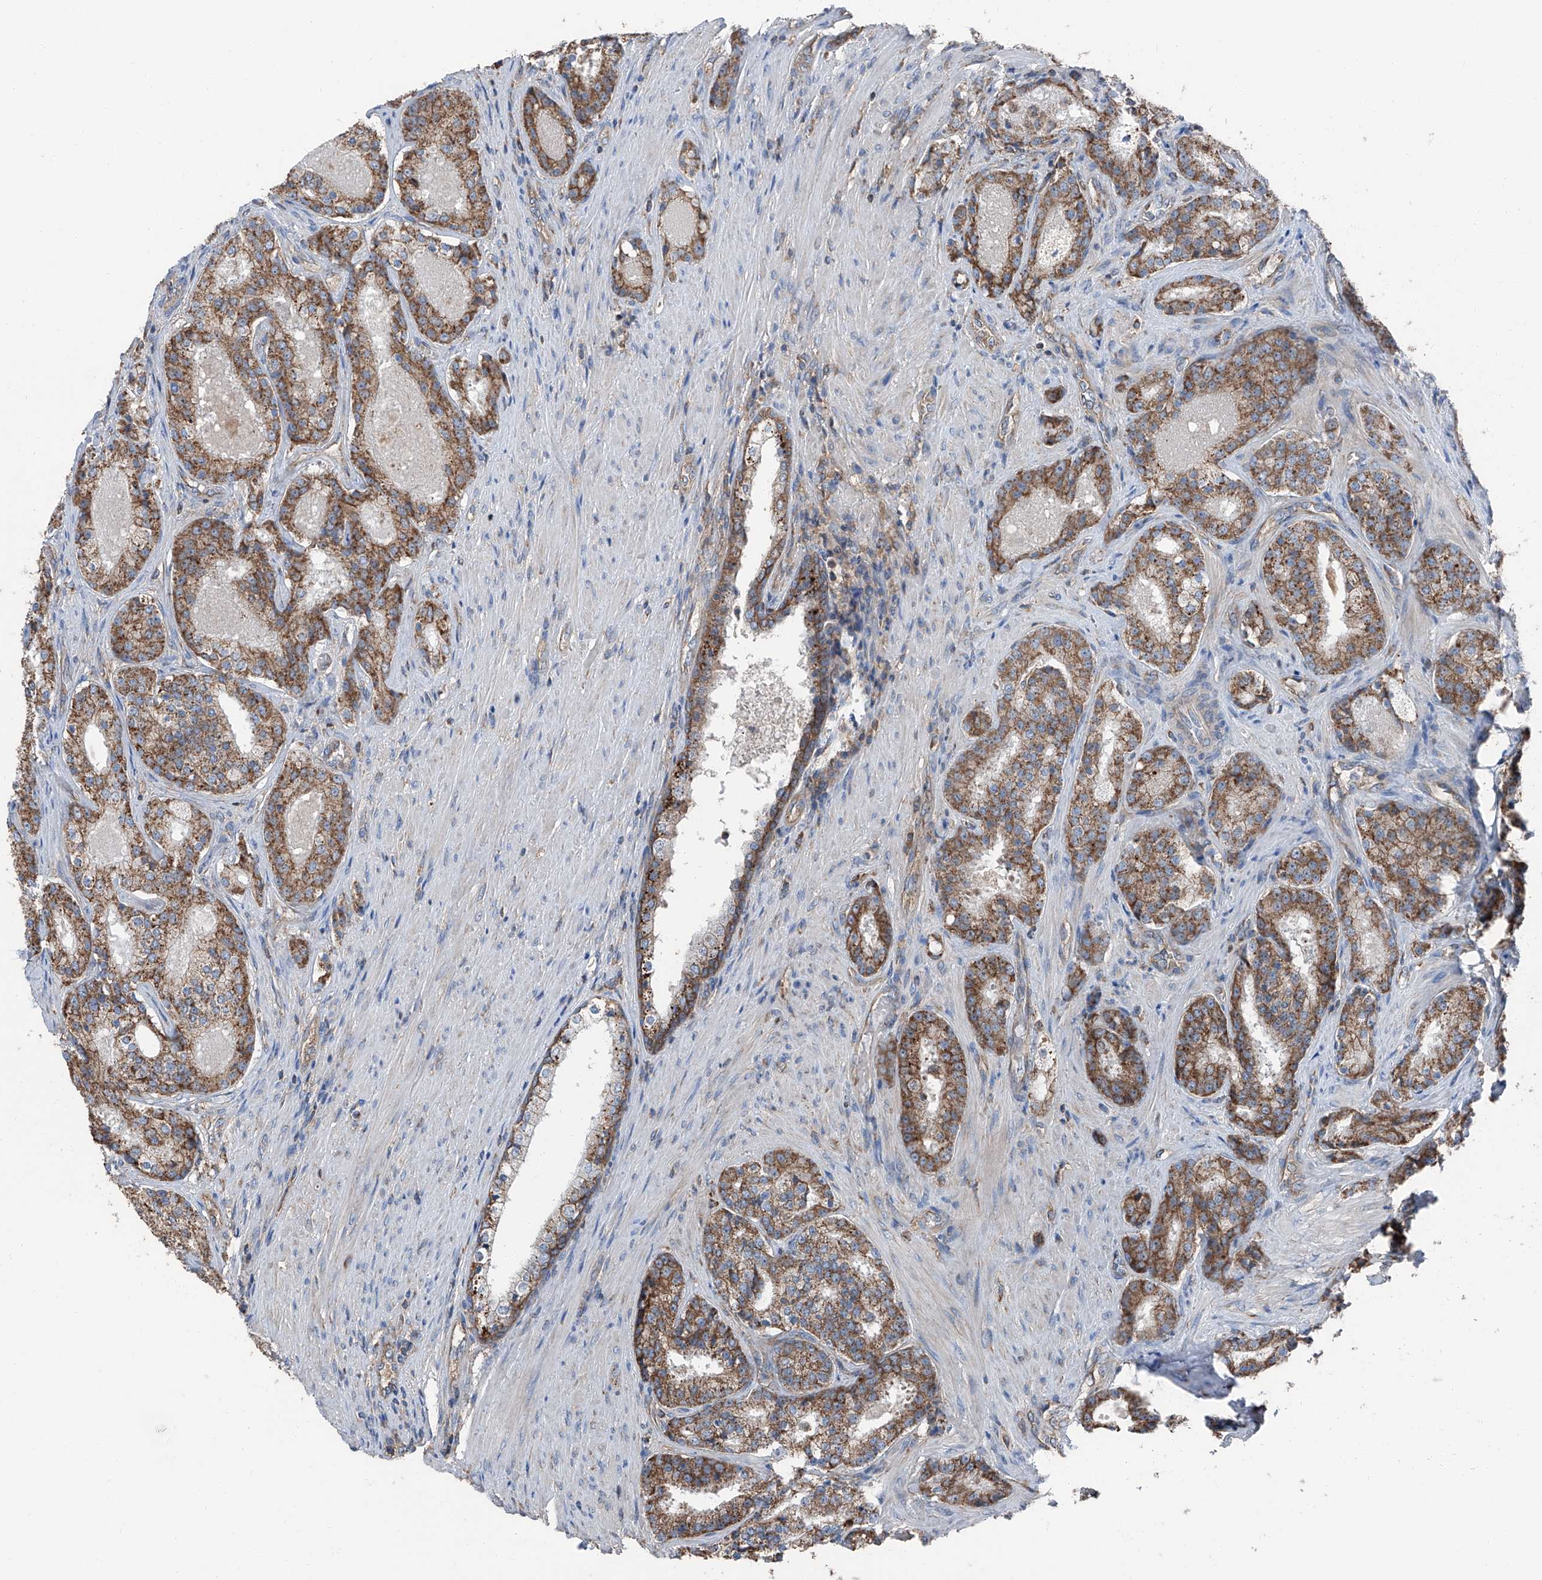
{"staining": {"intensity": "moderate", "quantity": ">75%", "location": "cytoplasmic/membranous"}, "tissue": "prostate cancer", "cell_type": "Tumor cells", "image_type": "cancer", "snomed": [{"axis": "morphology", "description": "Adenocarcinoma, High grade"}, {"axis": "topography", "description": "Prostate"}], "caption": "An IHC micrograph of tumor tissue is shown. Protein staining in brown highlights moderate cytoplasmic/membranous positivity in prostate cancer (high-grade adenocarcinoma) within tumor cells. (brown staining indicates protein expression, while blue staining denotes nuclei).", "gene": "GPR142", "patient": {"sex": "male", "age": 60}}